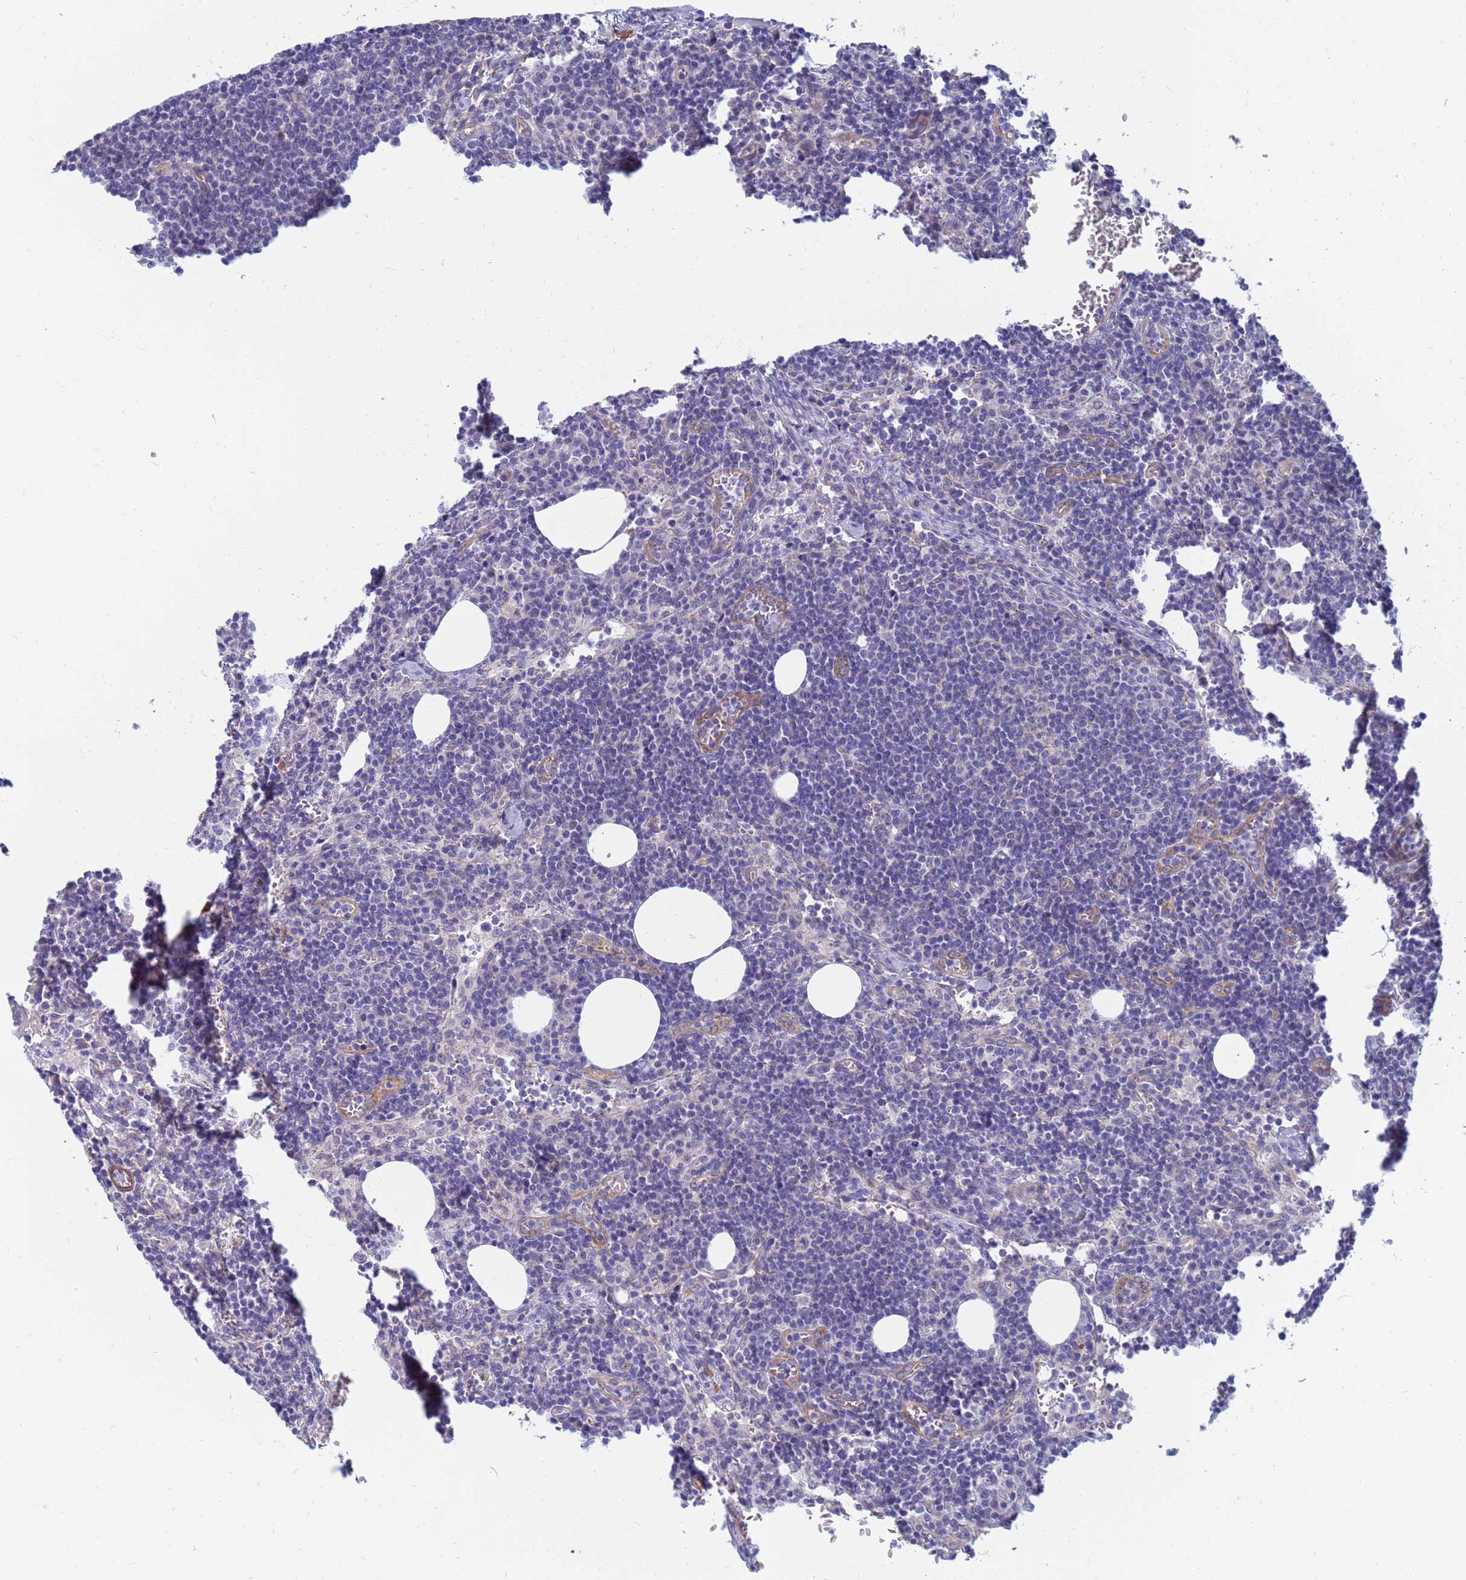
{"staining": {"intensity": "negative", "quantity": "none", "location": "none"}, "tissue": "lymph node", "cell_type": "Germinal center cells", "image_type": "normal", "snomed": [{"axis": "morphology", "description": "Normal tissue, NOS"}, {"axis": "topography", "description": "Lymph node"}], "caption": "This is an immunohistochemistry (IHC) micrograph of unremarkable human lymph node. There is no expression in germinal center cells.", "gene": "SDR39U1", "patient": {"sex": "female", "age": 27}}